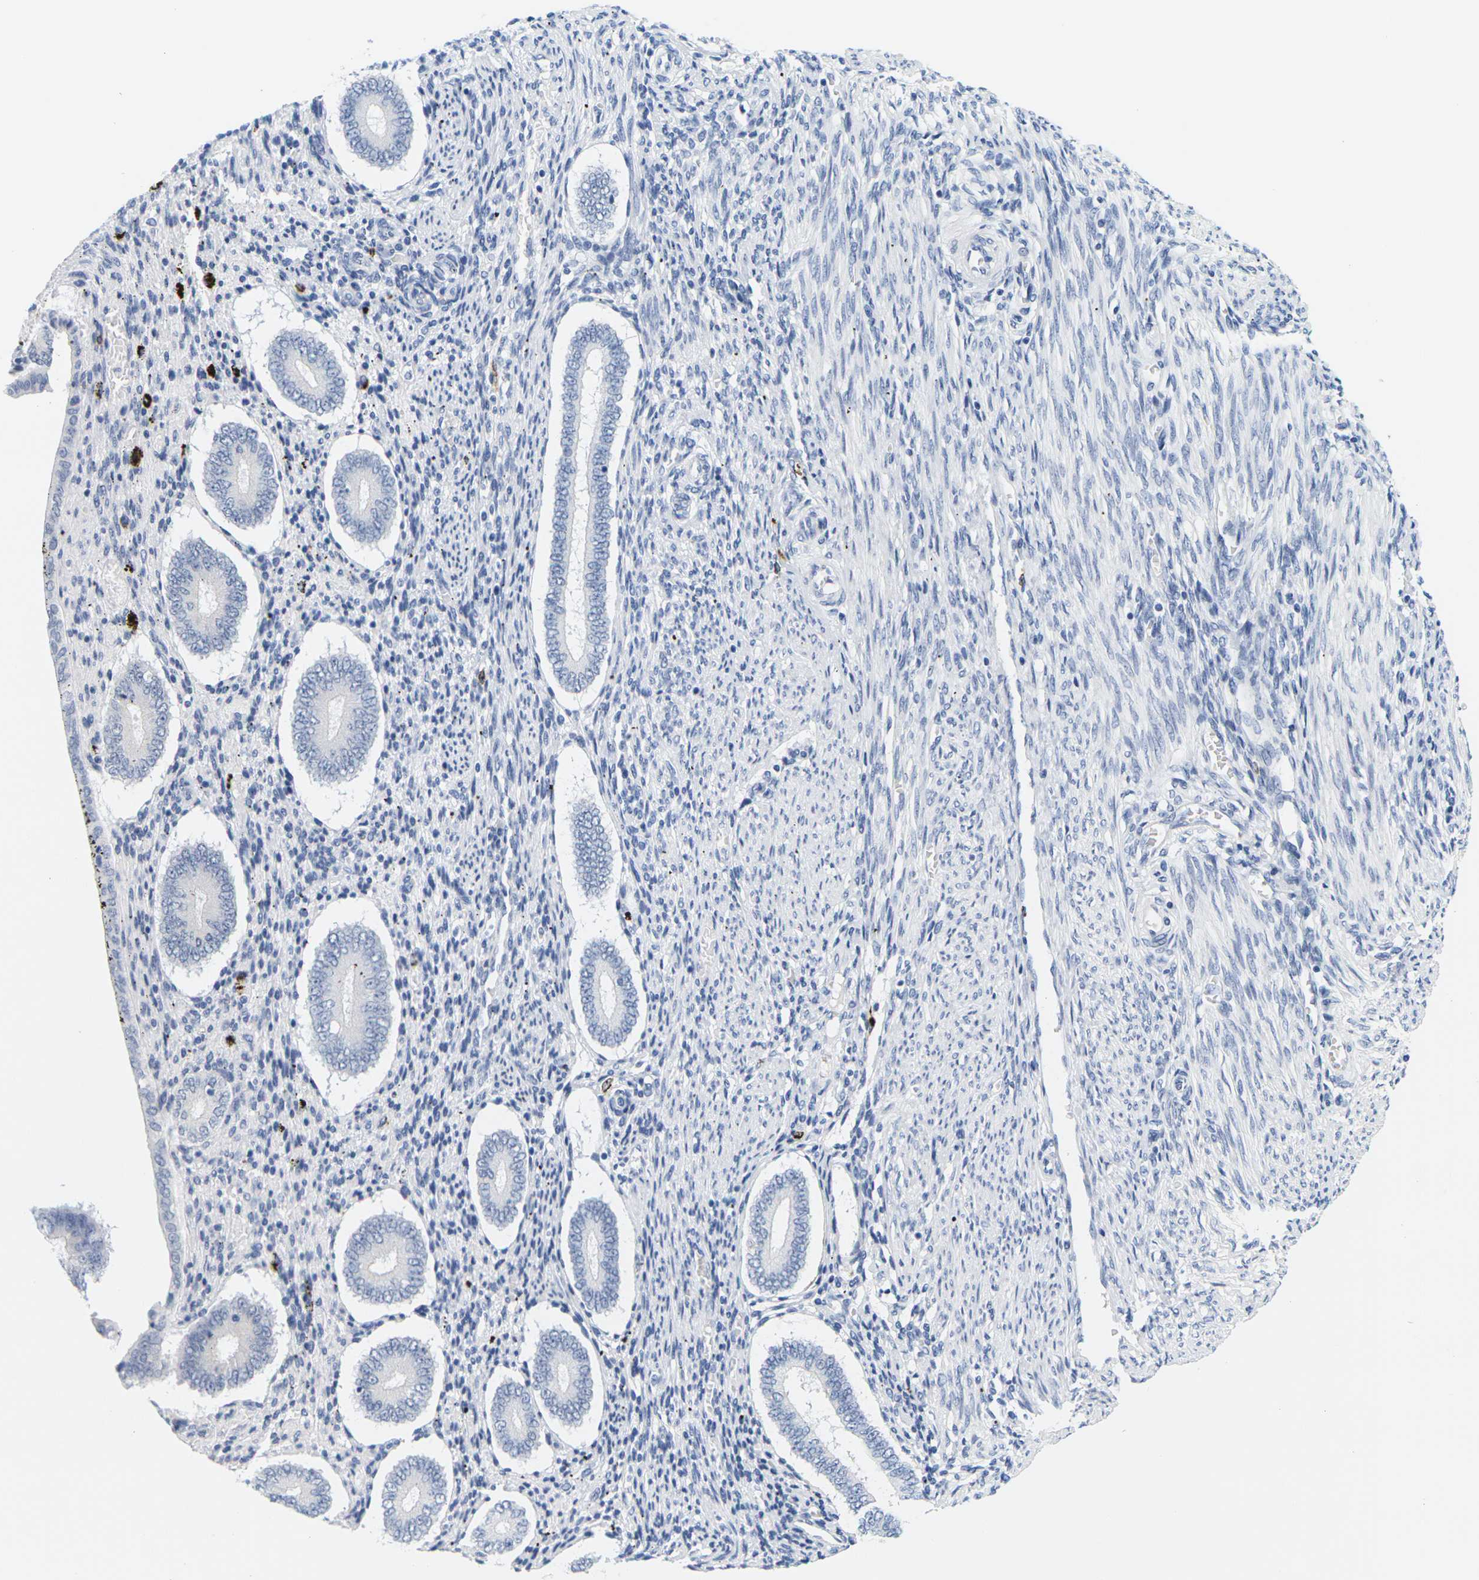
{"staining": {"intensity": "negative", "quantity": "none", "location": "none"}, "tissue": "endometrium", "cell_type": "Cells in endometrial stroma", "image_type": "normal", "snomed": [{"axis": "morphology", "description": "Normal tissue, NOS"}, {"axis": "topography", "description": "Endometrium"}], "caption": "This histopathology image is of unremarkable endometrium stained with immunohistochemistry (IHC) to label a protein in brown with the nuclei are counter-stained blue. There is no expression in cells in endometrial stroma.", "gene": "HLA", "patient": {"sex": "female", "age": 42}}